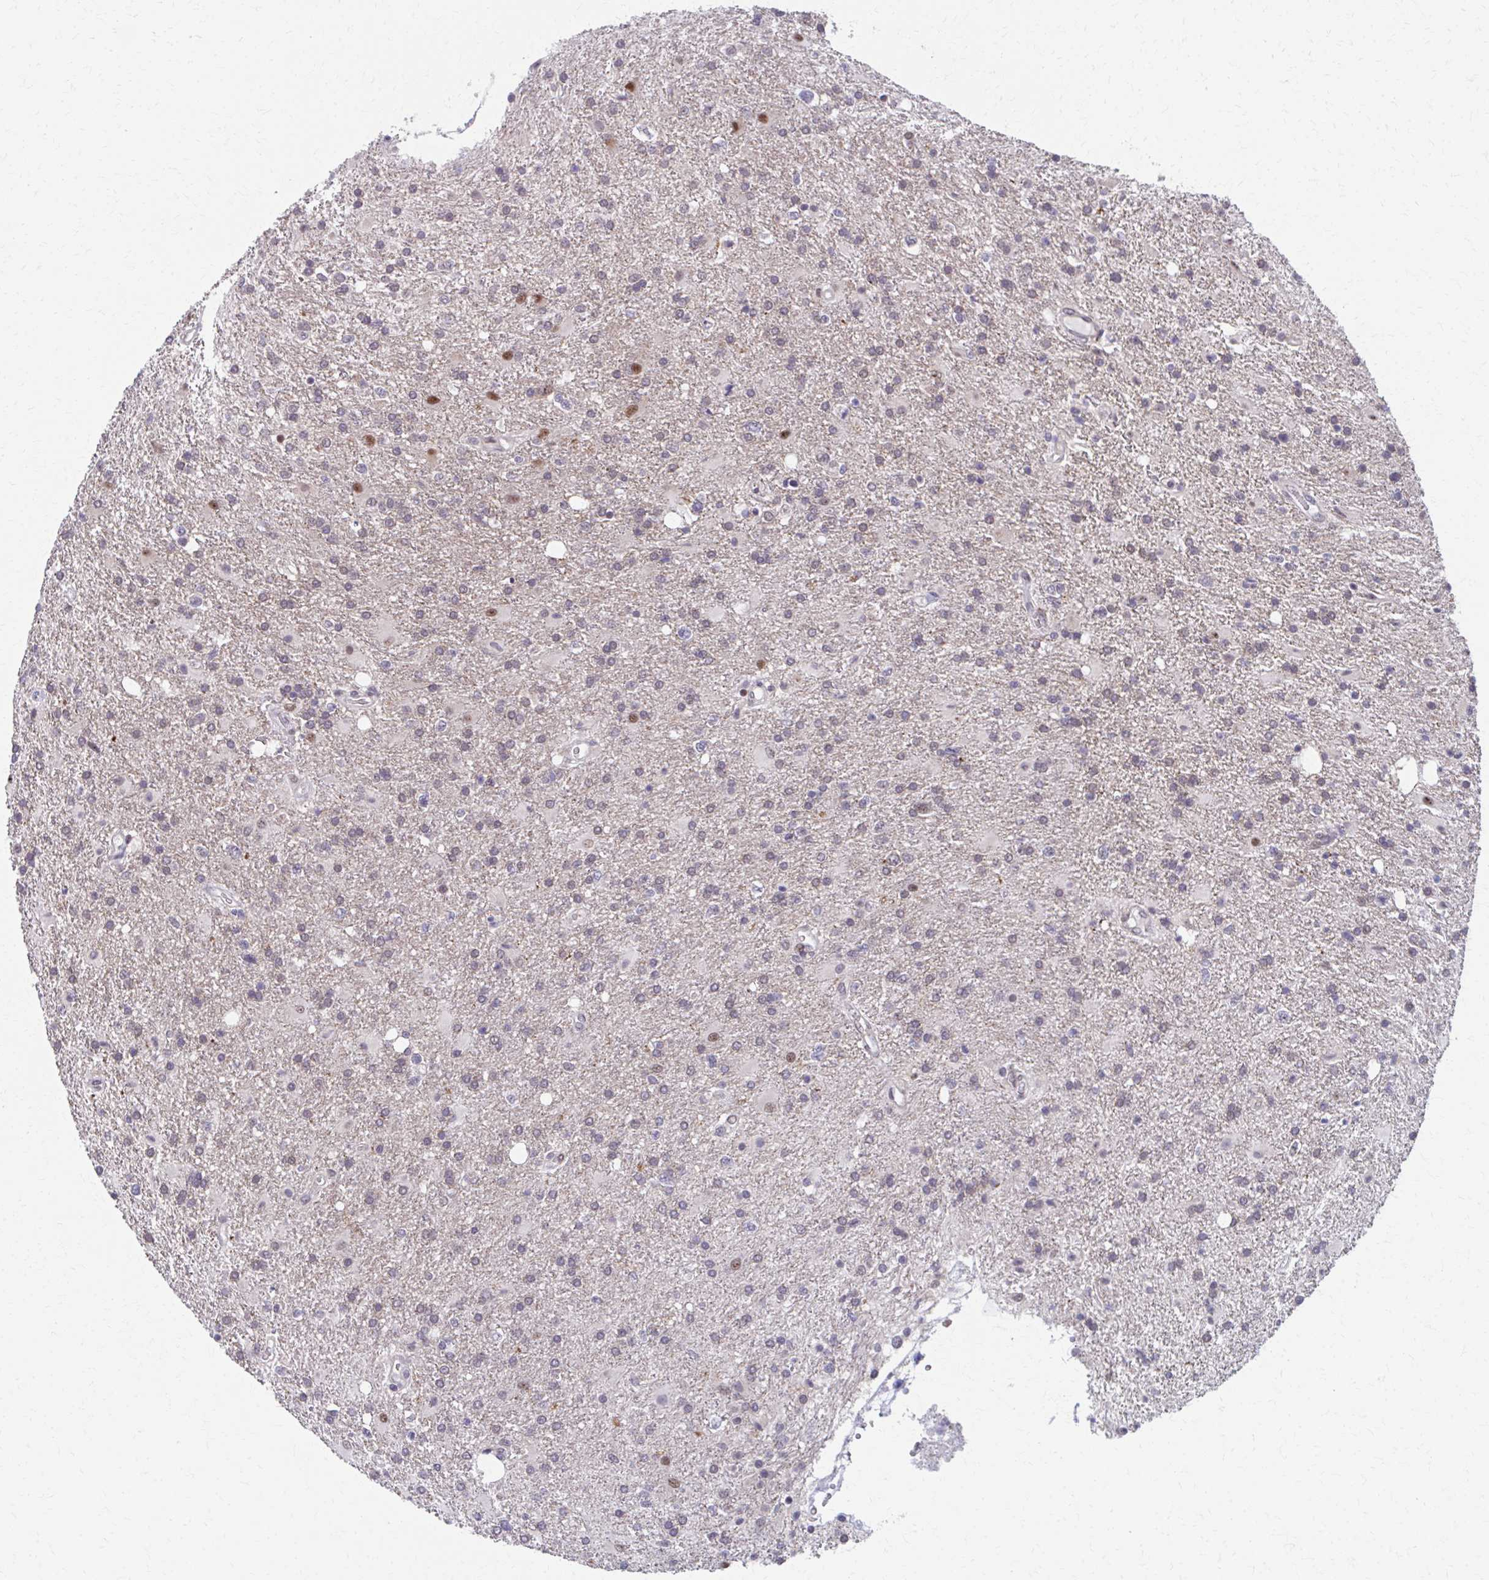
{"staining": {"intensity": "moderate", "quantity": "<25%", "location": "nuclear"}, "tissue": "glioma", "cell_type": "Tumor cells", "image_type": "cancer", "snomed": [{"axis": "morphology", "description": "Glioma, malignant, High grade"}, {"axis": "topography", "description": "Brain"}], "caption": "Malignant high-grade glioma stained for a protein exhibits moderate nuclear positivity in tumor cells.", "gene": "SETBP1", "patient": {"sex": "male", "age": 56}}